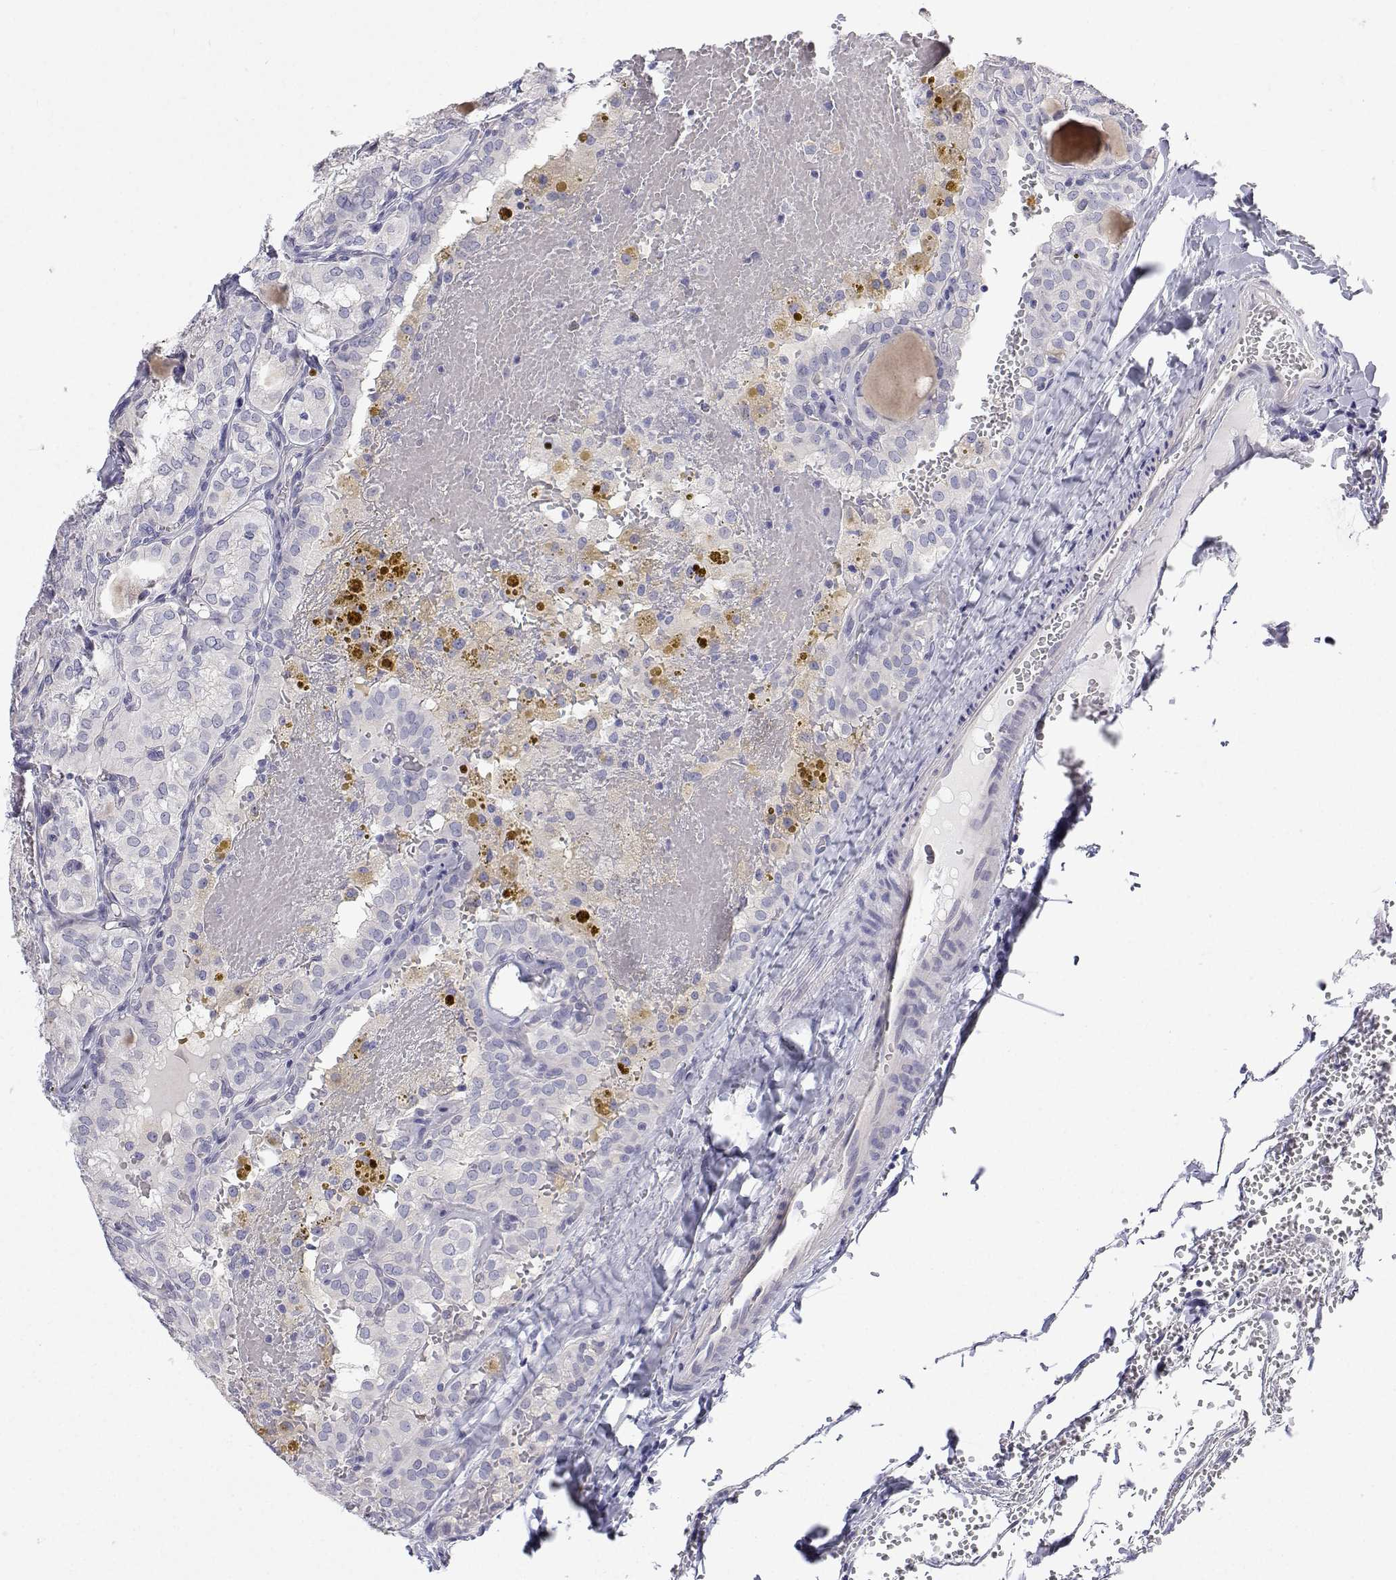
{"staining": {"intensity": "negative", "quantity": "none", "location": "none"}, "tissue": "thyroid cancer", "cell_type": "Tumor cells", "image_type": "cancer", "snomed": [{"axis": "morphology", "description": "Papillary adenocarcinoma, NOS"}, {"axis": "topography", "description": "Thyroid gland"}], "caption": "IHC histopathology image of thyroid cancer (papillary adenocarcinoma) stained for a protein (brown), which reveals no expression in tumor cells.", "gene": "ANKRD65", "patient": {"sex": "male", "age": 20}}